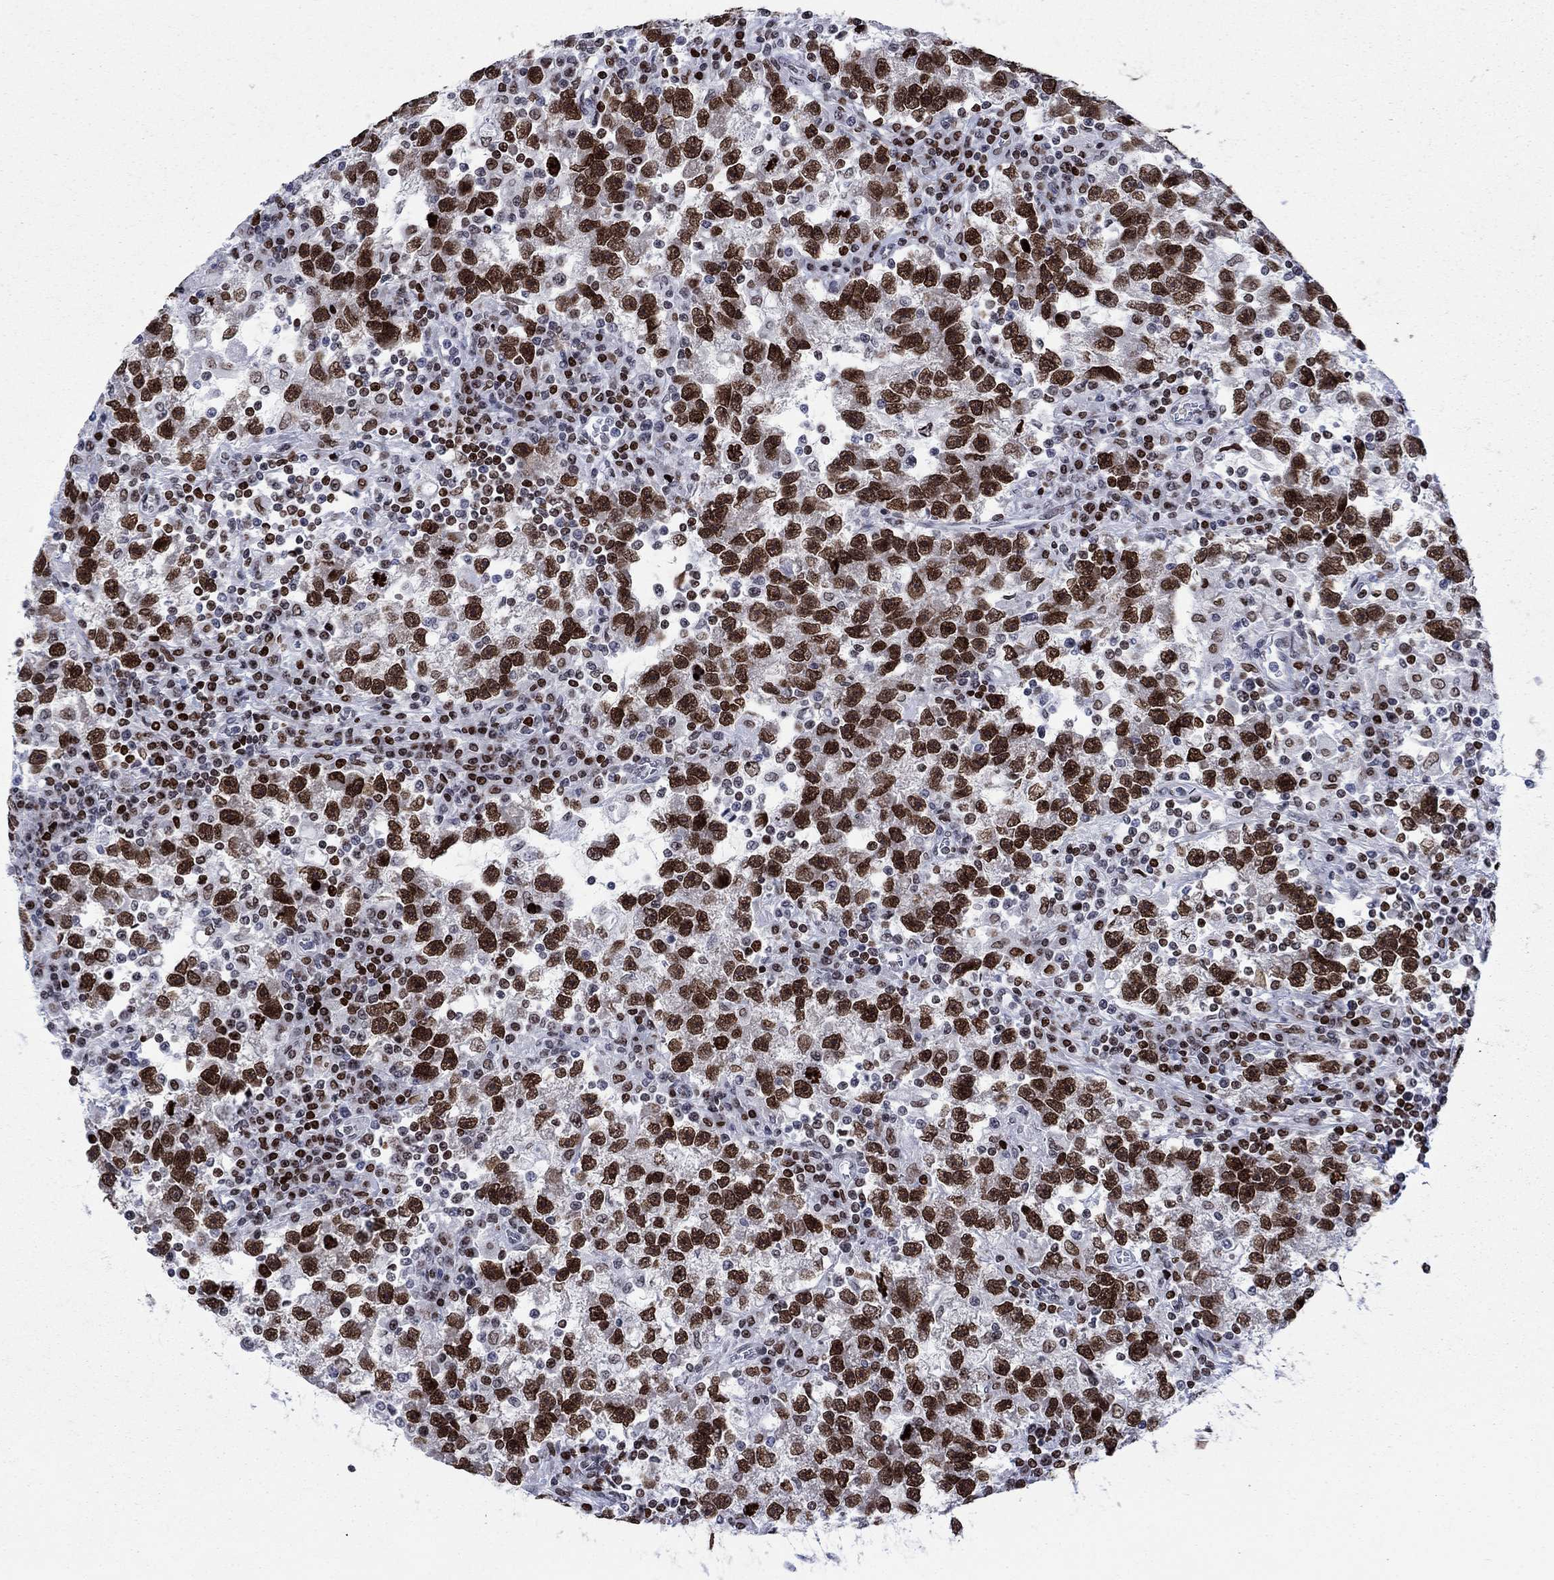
{"staining": {"intensity": "strong", "quantity": ">75%", "location": "nuclear"}, "tissue": "testis cancer", "cell_type": "Tumor cells", "image_type": "cancer", "snomed": [{"axis": "morphology", "description": "Seminoma, NOS"}, {"axis": "topography", "description": "Testis"}], "caption": "A brown stain shows strong nuclear staining of a protein in human seminoma (testis) tumor cells.", "gene": "HMGA1", "patient": {"sex": "male", "age": 47}}